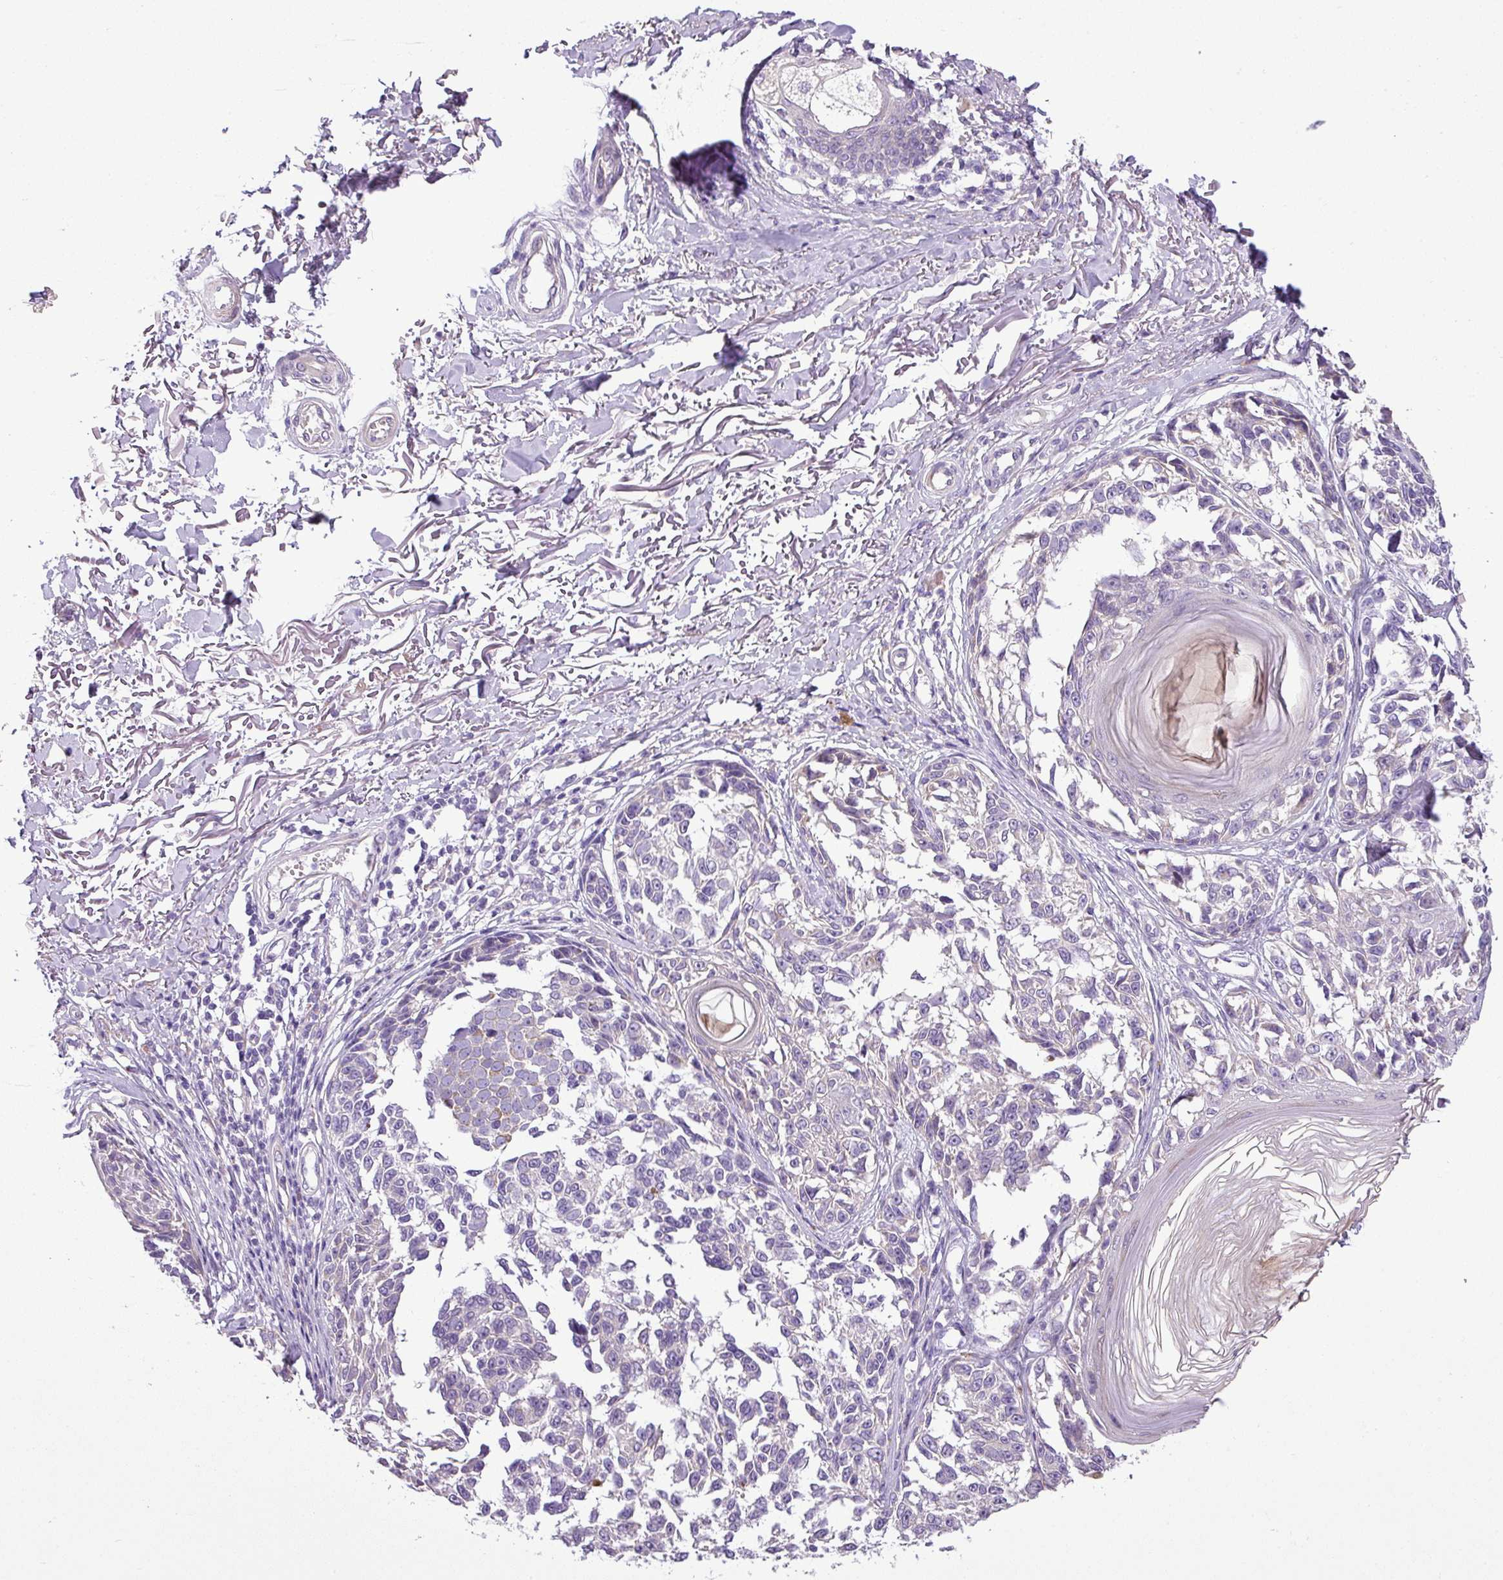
{"staining": {"intensity": "negative", "quantity": "none", "location": "none"}, "tissue": "melanoma", "cell_type": "Tumor cells", "image_type": "cancer", "snomed": [{"axis": "morphology", "description": "Malignant melanoma, NOS"}, {"axis": "topography", "description": "Skin"}], "caption": "Micrograph shows no significant protein positivity in tumor cells of malignant melanoma. Nuclei are stained in blue.", "gene": "MOCS3", "patient": {"sex": "male", "age": 73}}